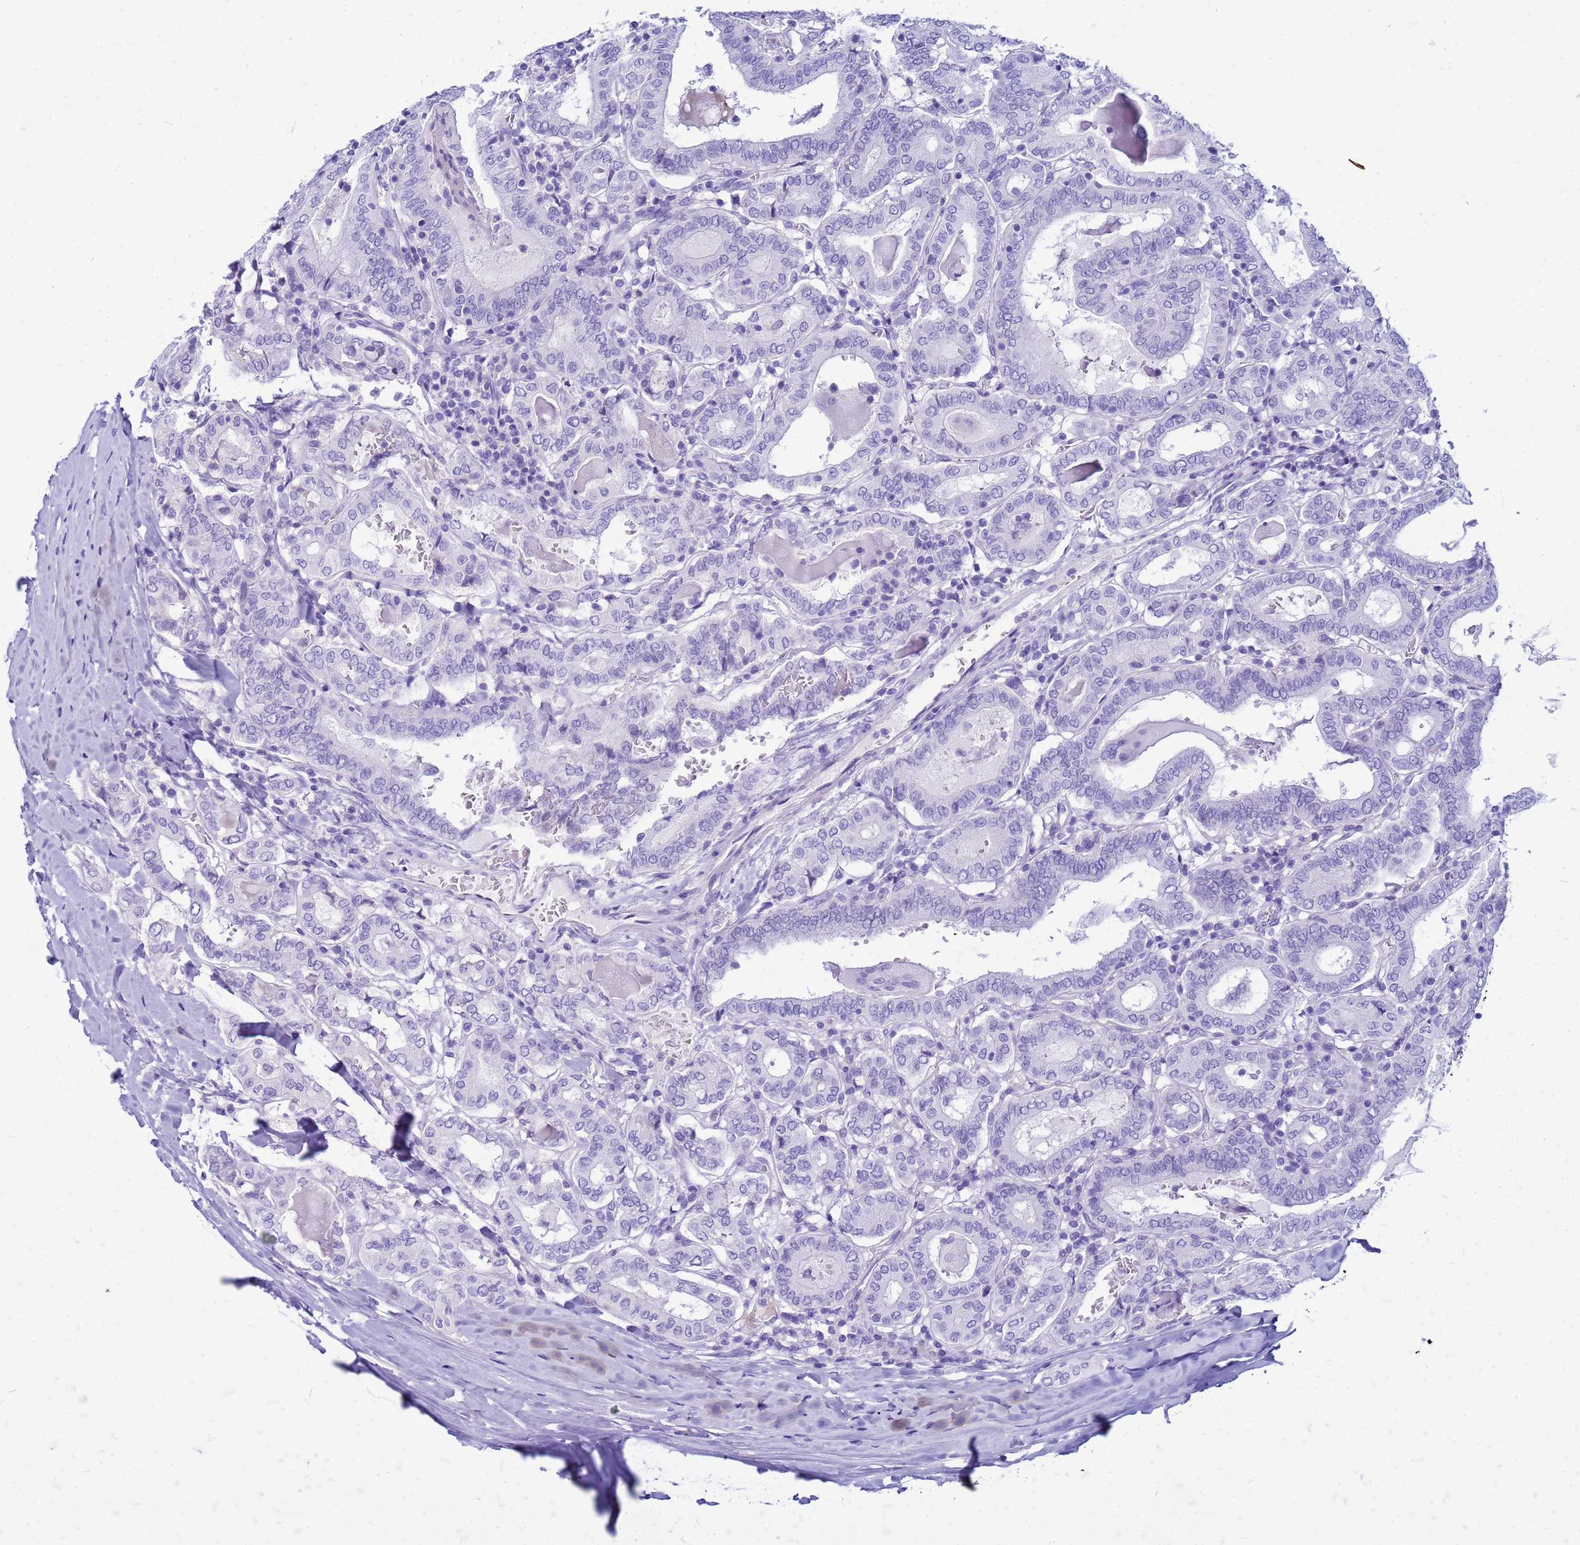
{"staining": {"intensity": "negative", "quantity": "none", "location": "none"}, "tissue": "thyroid cancer", "cell_type": "Tumor cells", "image_type": "cancer", "snomed": [{"axis": "morphology", "description": "Papillary adenocarcinoma, NOS"}, {"axis": "topography", "description": "Thyroid gland"}], "caption": "Human thyroid papillary adenocarcinoma stained for a protein using immunohistochemistry (IHC) displays no positivity in tumor cells.", "gene": "CFAP100", "patient": {"sex": "female", "age": 72}}